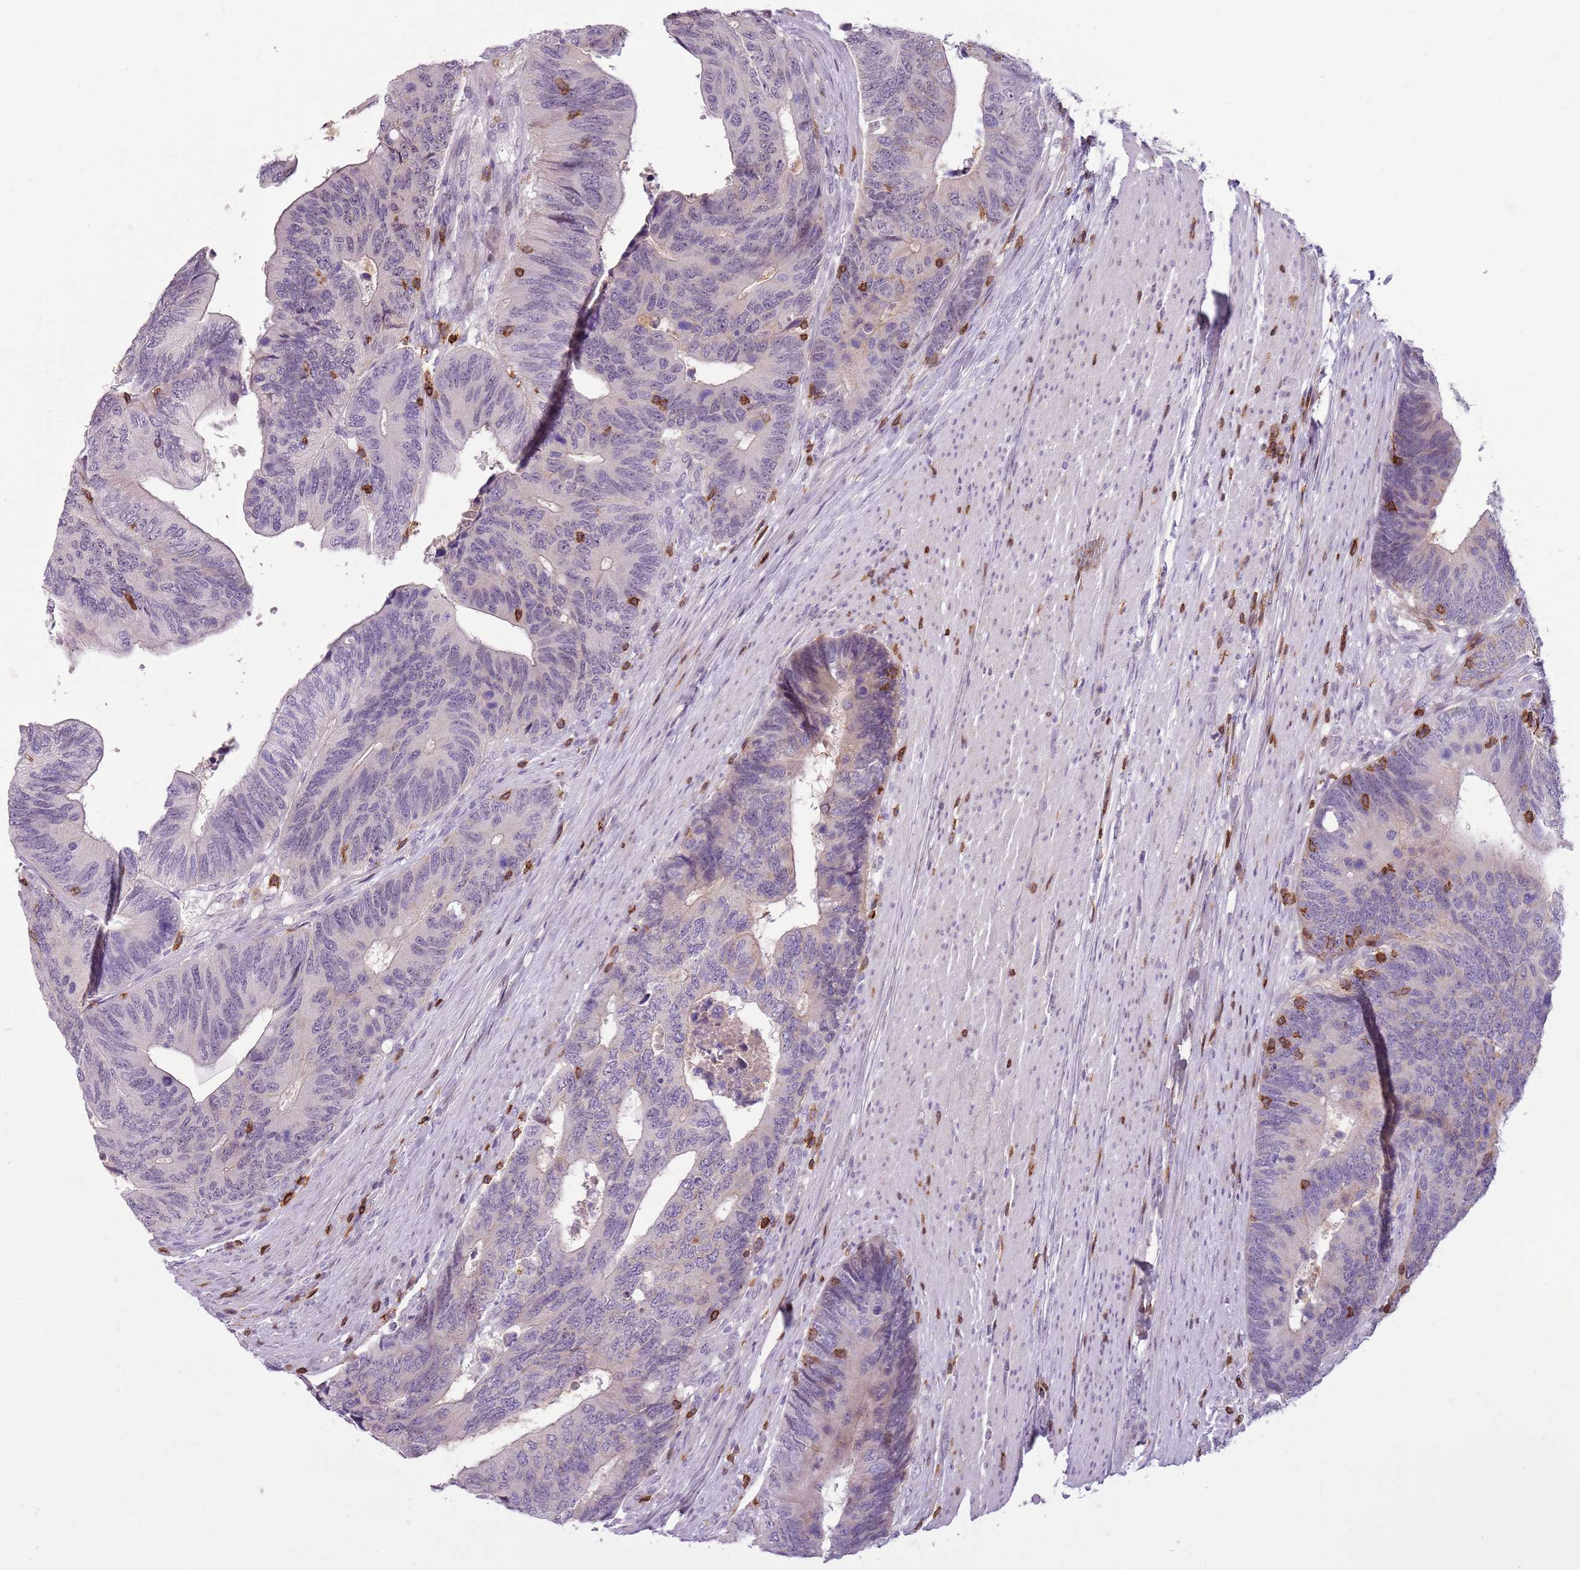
{"staining": {"intensity": "negative", "quantity": "none", "location": "none"}, "tissue": "colorectal cancer", "cell_type": "Tumor cells", "image_type": "cancer", "snomed": [{"axis": "morphology", "description": "Adenocarcinoma, NOS"}, {"axis": "topography", "description": "Colon"}], "caption": "This micrograph is of adenocarcinoma (colorectal) stained with immunohistochemistry to label a protein in brown with the nuclei are counter-stained blue. There is no staining in tumor cells. Brightfield microscopy of immunohistochemistry (IHC) stained with DAB (3,3'-diaminobenzidine) (brown) and hematoxylin (blue), captured at high magnification.", "gene": "ZNF583", "patient": {"sex": "male", "age": 87}}